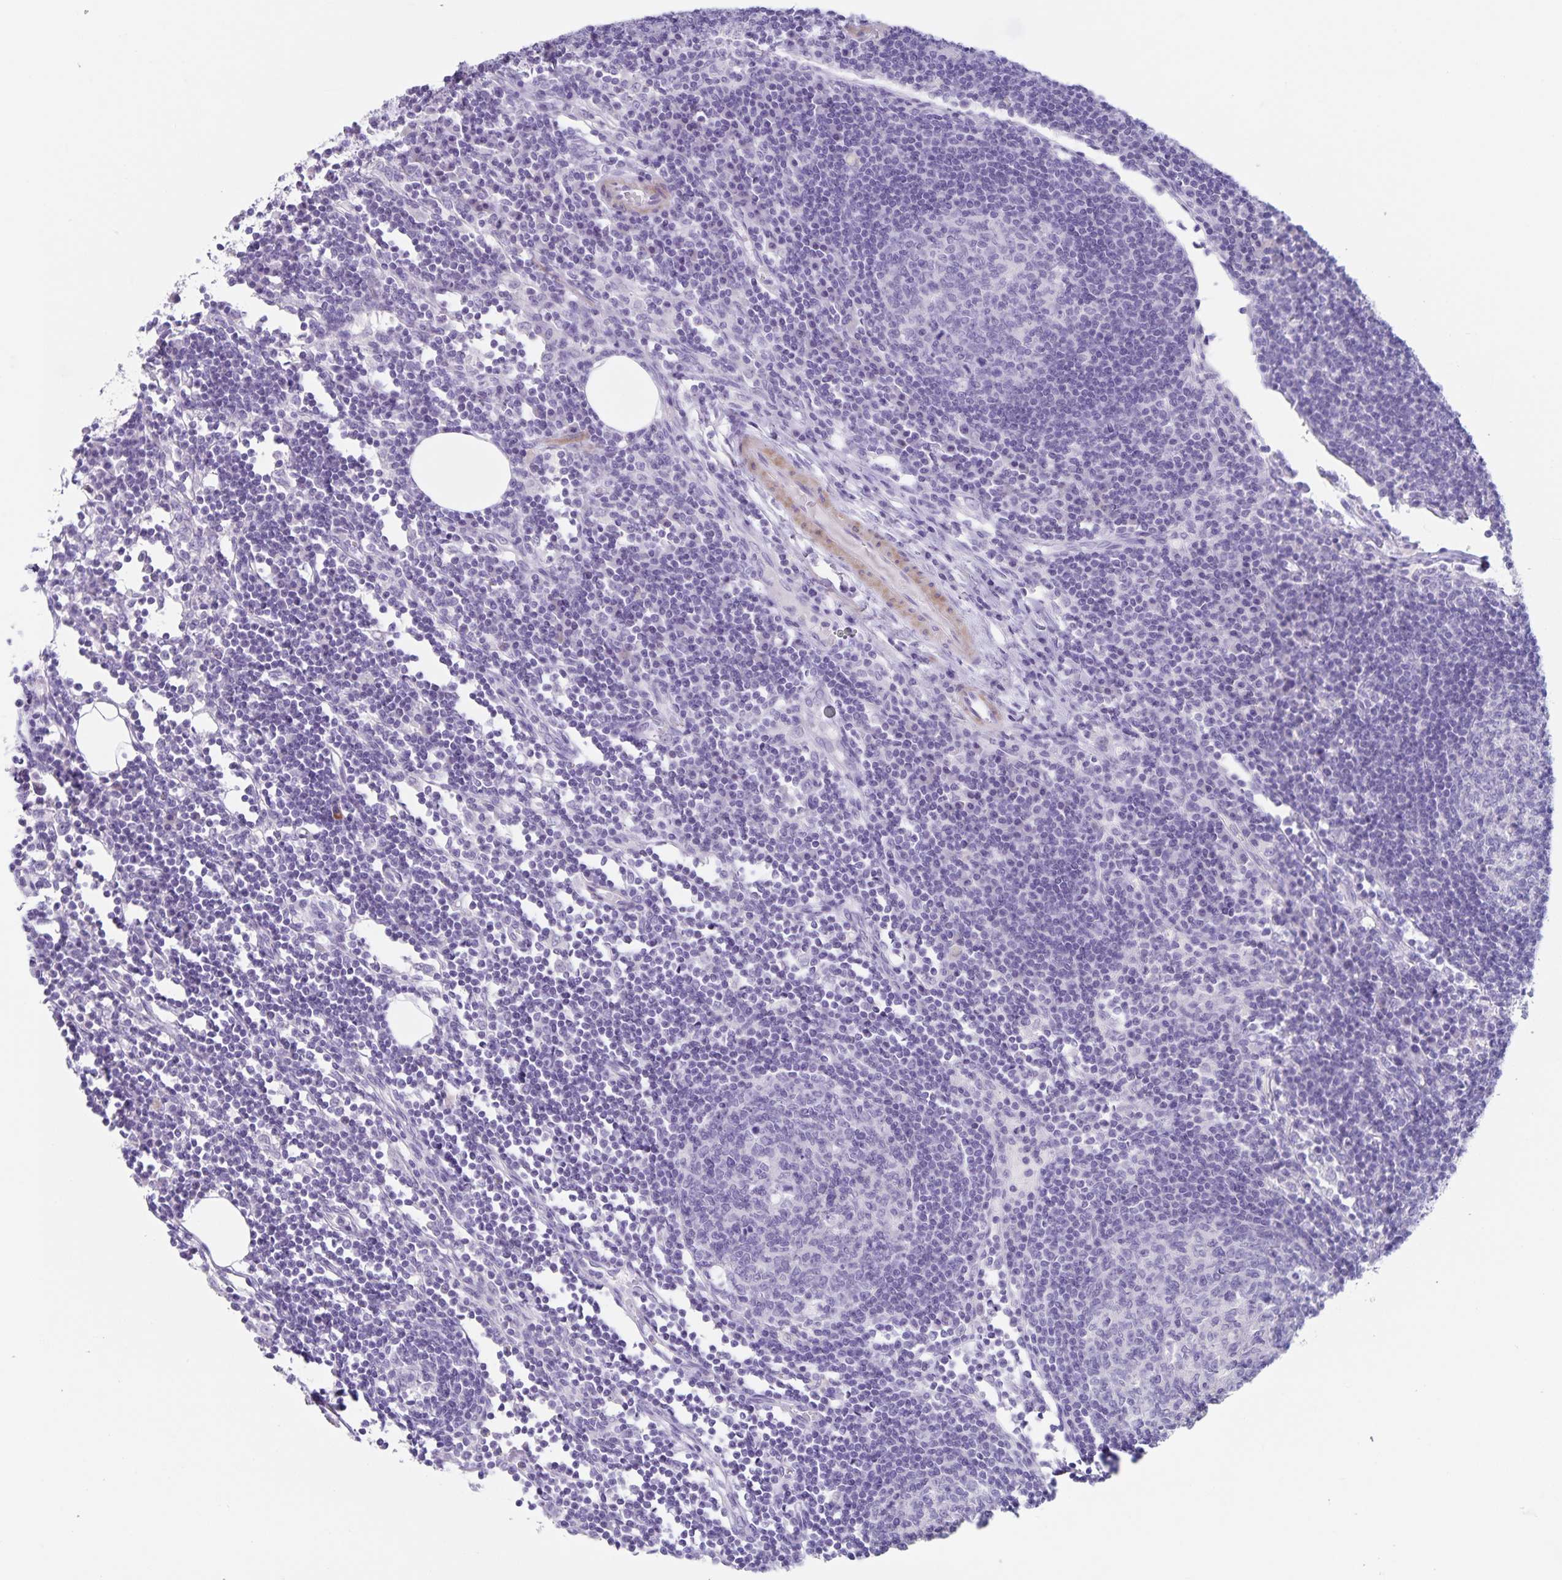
{"staining": {"intensity": "negative", "quantity": "none", "location": "none"}, "tissue": "lymph node", "cell_type": "Germinal center cells", "image_type": "normal", "snomed": [{"axis": "morphology", "description": "Normal tissue, NOS"}, {"axis": "topography", "description": "Lymph node"}], "caption": "A high-resolution image shows immunohistochemistry staining of normal lymph node, which displays no significant staining in germinal center cells. (Stains: DAB IHC with hematoxylin counter stain, Microscopy: brightfield microscopy at high magnification).", "gene": "C11orf42", "patient": {"sex": "male", "age": 67}}